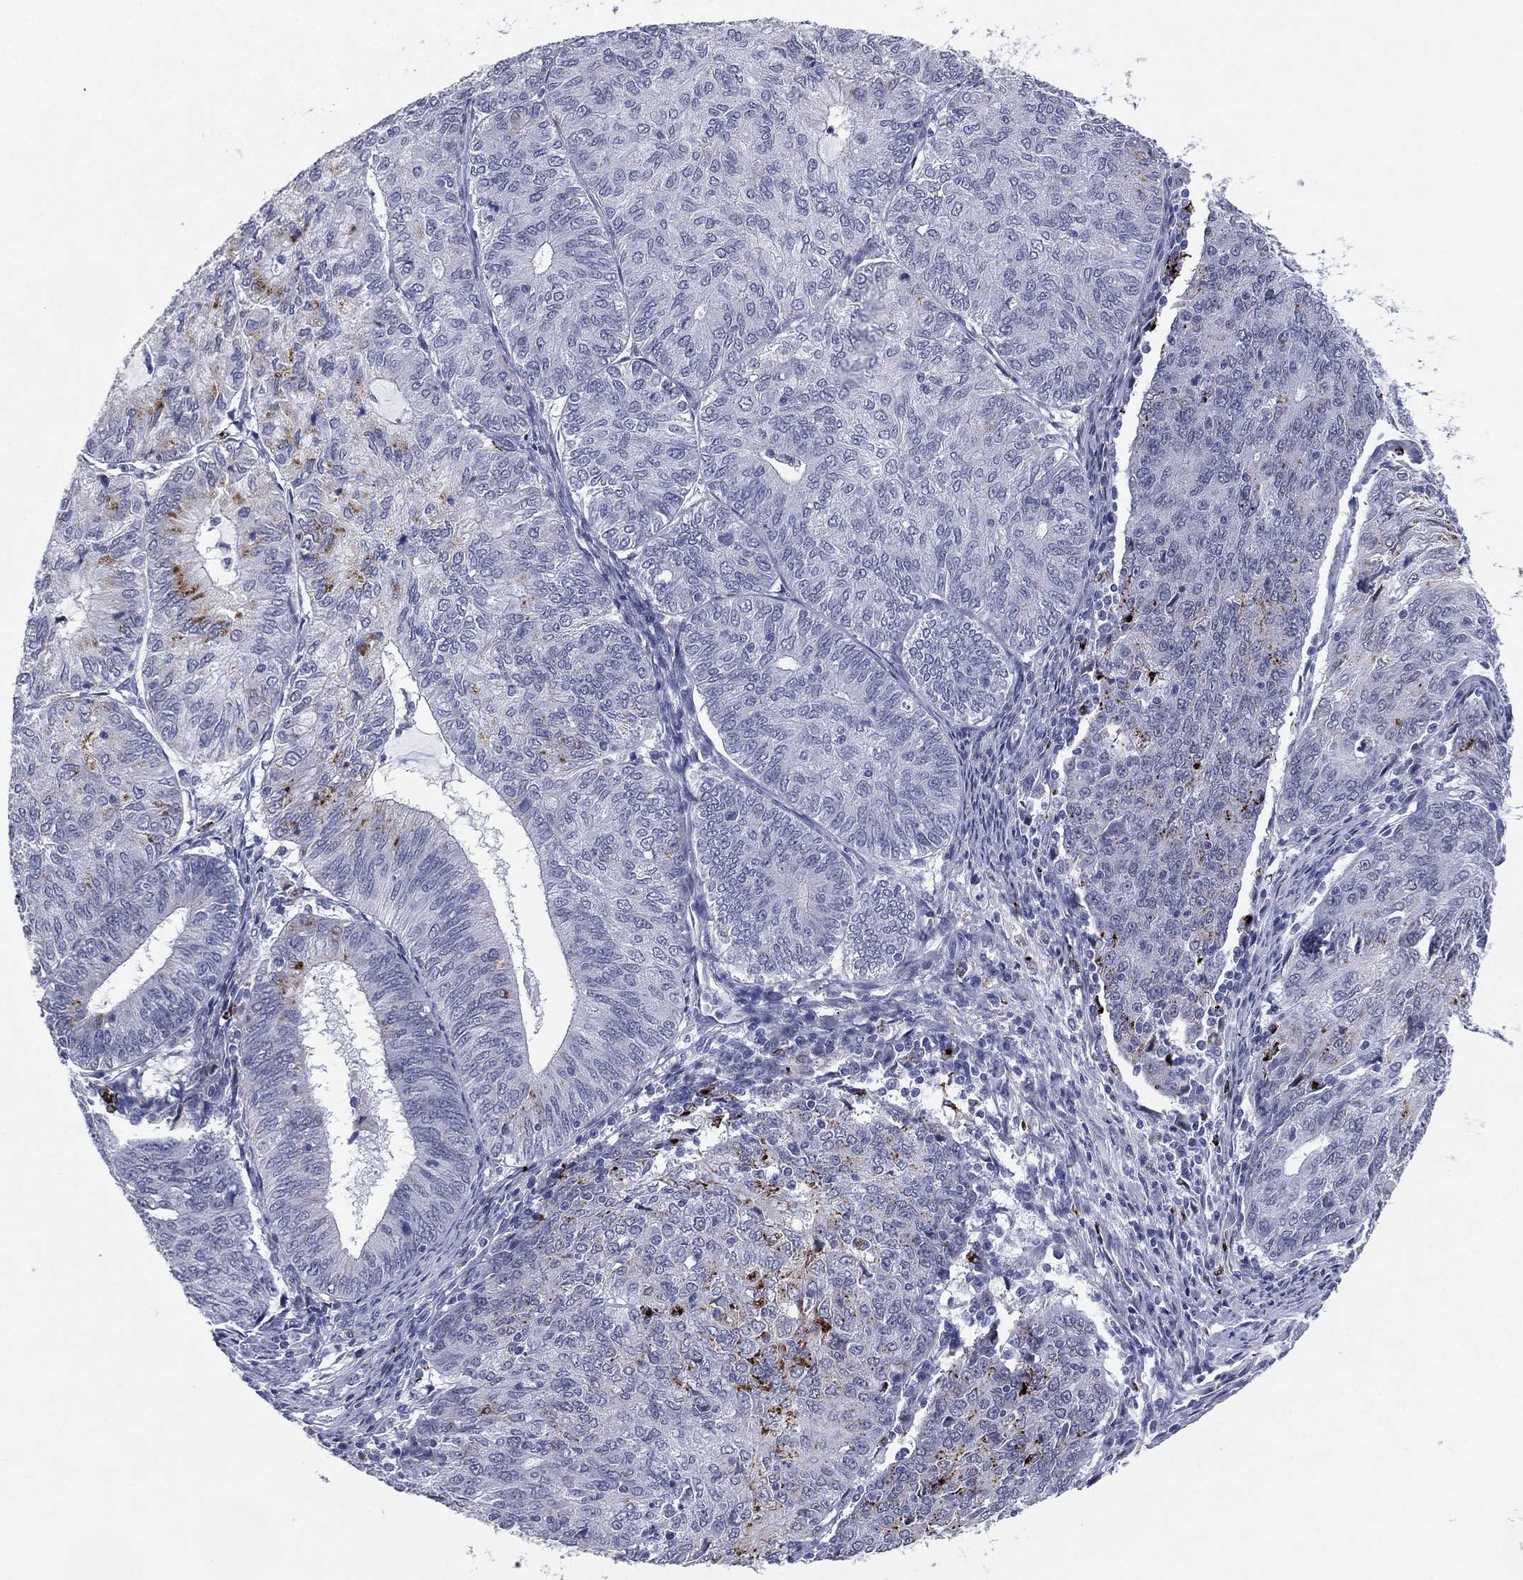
{"staining": {"intensity": "negative", "quantity": "none", "location": "none"}, "tissue": "endometrial cancer", "cell_type": "Tumor cells", "image_type": "cancer", "snomed": [{"axis": "morphology", "description": "Adenocarcinoma, NOS"}, {"axis": "topography", "description": "Endometrium"}], "caption": "There is no significant positivity in tumor cells of adenocarcinoma (endometrial). The staining is performed using DAB brown chromogen with nuclei counter-stained in using hematoxylin.", "gene": "HLA-DOA", "patient": {"sex": "female", "age": 82}}